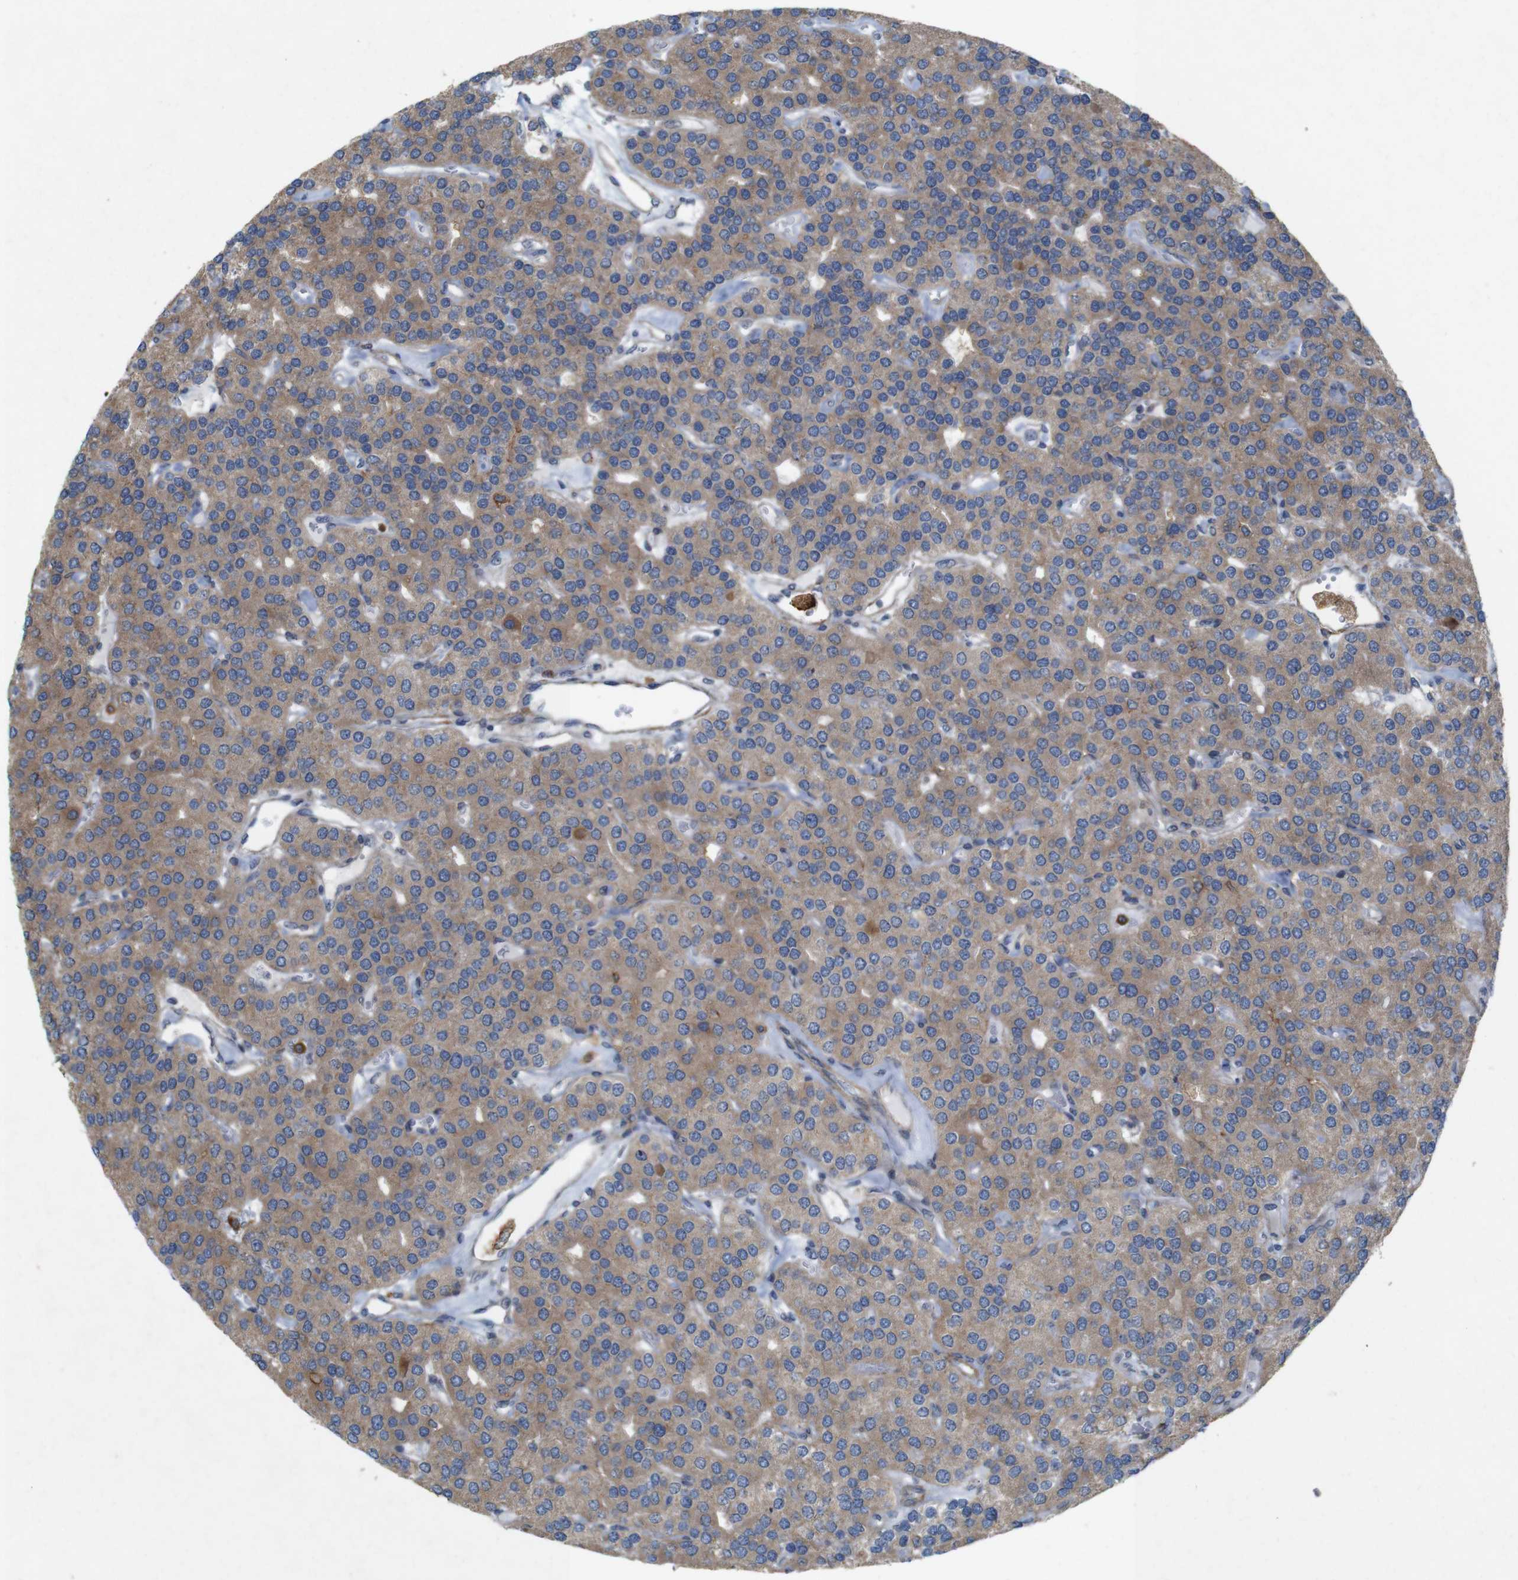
{"staining": {"intensity": "moderate", "quantity": ">75%", "location": "cytoplasmic/membranous"}, "tissue": "parathyroid gland", "cell_type": "Glandular cells", "image_type": "normal", "snomed": [{"axis": "morphology", "description": "Normal tissue, NOS"}, {"axis": "morphology", "description": "Adenoma, NOS"}, {"axis": "topography", "description": "Parathyroid gland"}], "caption": "An image of parathyroid gland stained for a protein demonstrates moderate cytoplasmic/membranous brown staining in glandular cells. The staining was performed using DAB, with brown indicating positive protein expression. Nuclei are stained blue with hematoxylin.", "gene": "SIGLEC8", "patient": {"sex": "female", "age": 86}}